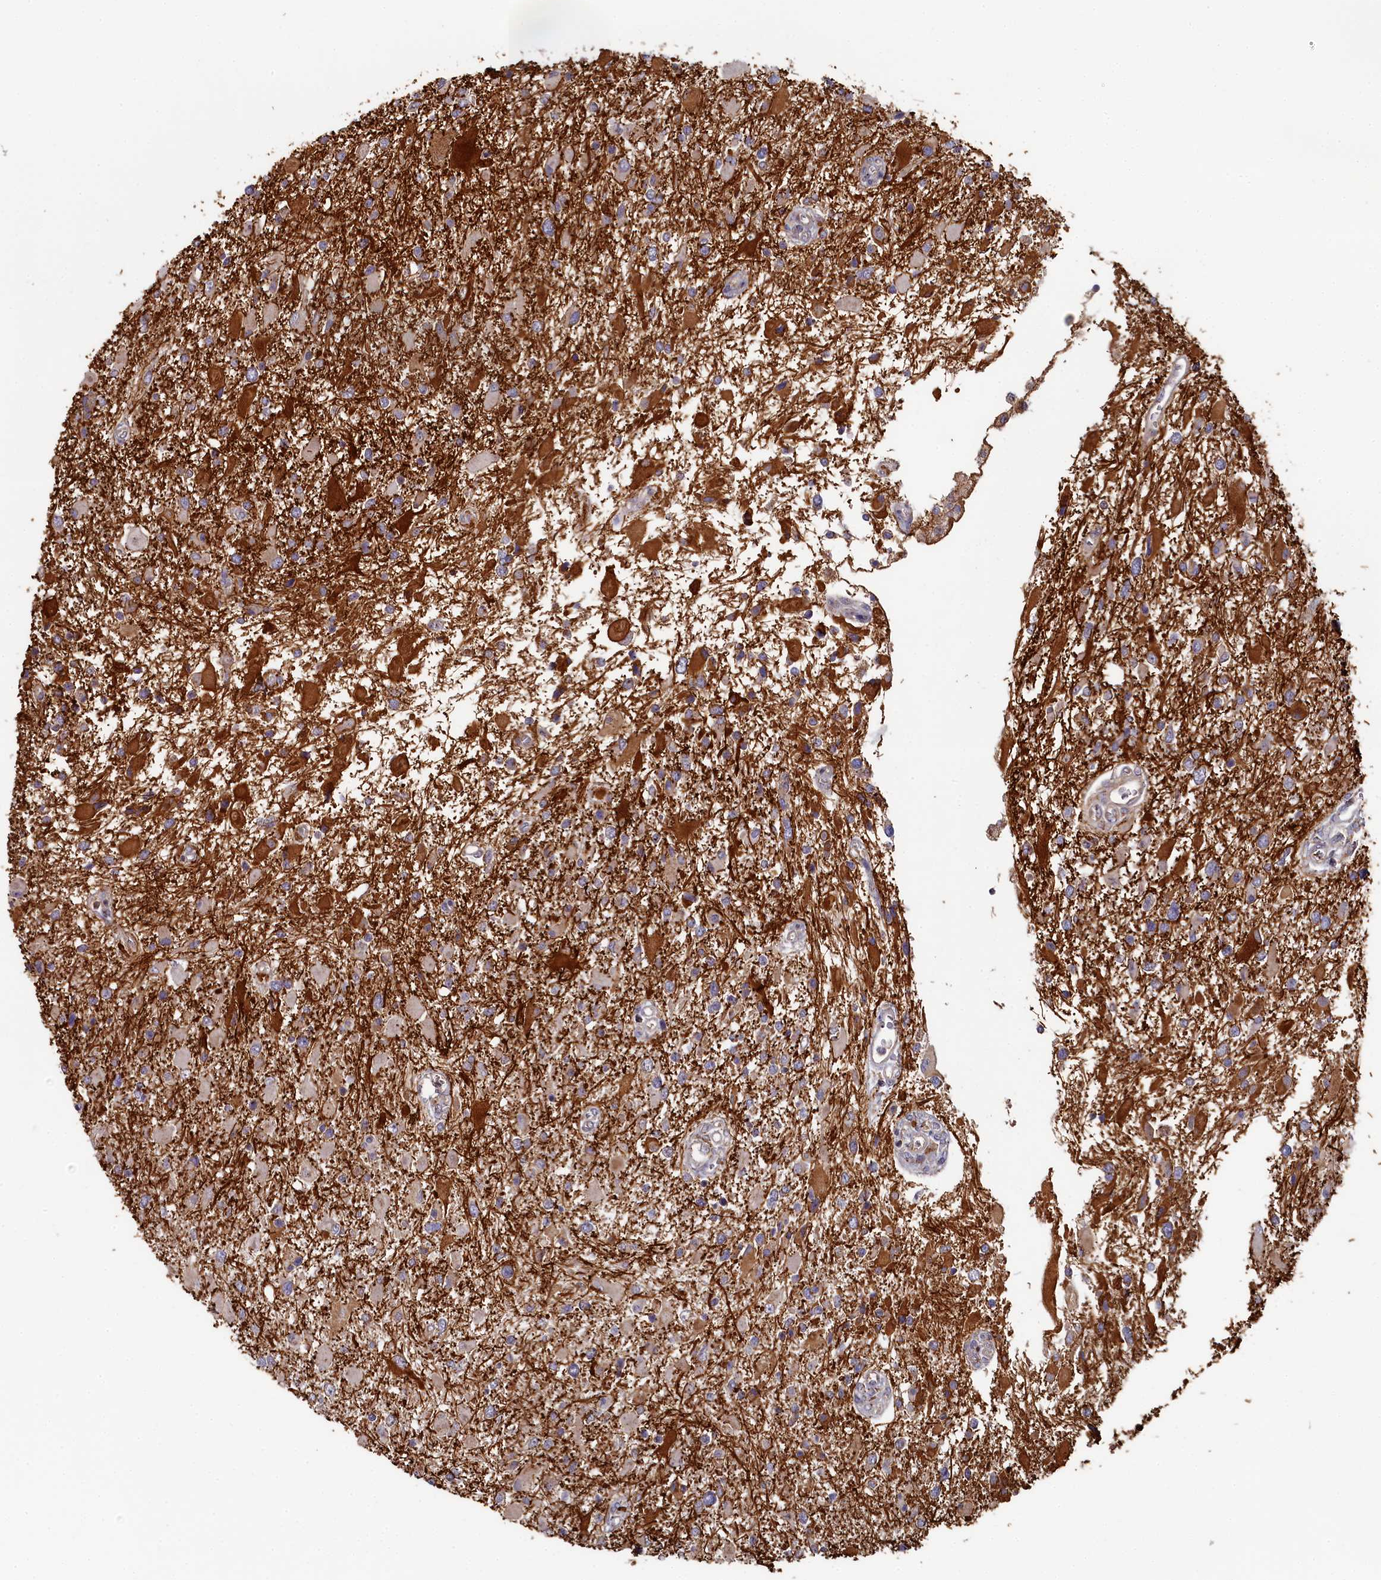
{"staining": {"intensity": "strong", "quantity": "25%-75%", "location": "cytoplasmic/membranous"}, "tissue": "glioma", "cell_type": "Tumor cells", "image_type": "cancer", "snomed": [{"axis": "morphology", "description": "Glioma, malignant, High grade"}, {"axis": "topography", "description": "Brain"}], "caption": "Malignant high-grade glioma stained for a protein shows strong cytoplasmic/membranous positivity in tumor cells. Nuclei are stained in blue.", "gene": "HAUS2", "patient": {"sex": "male", "age": 53}}